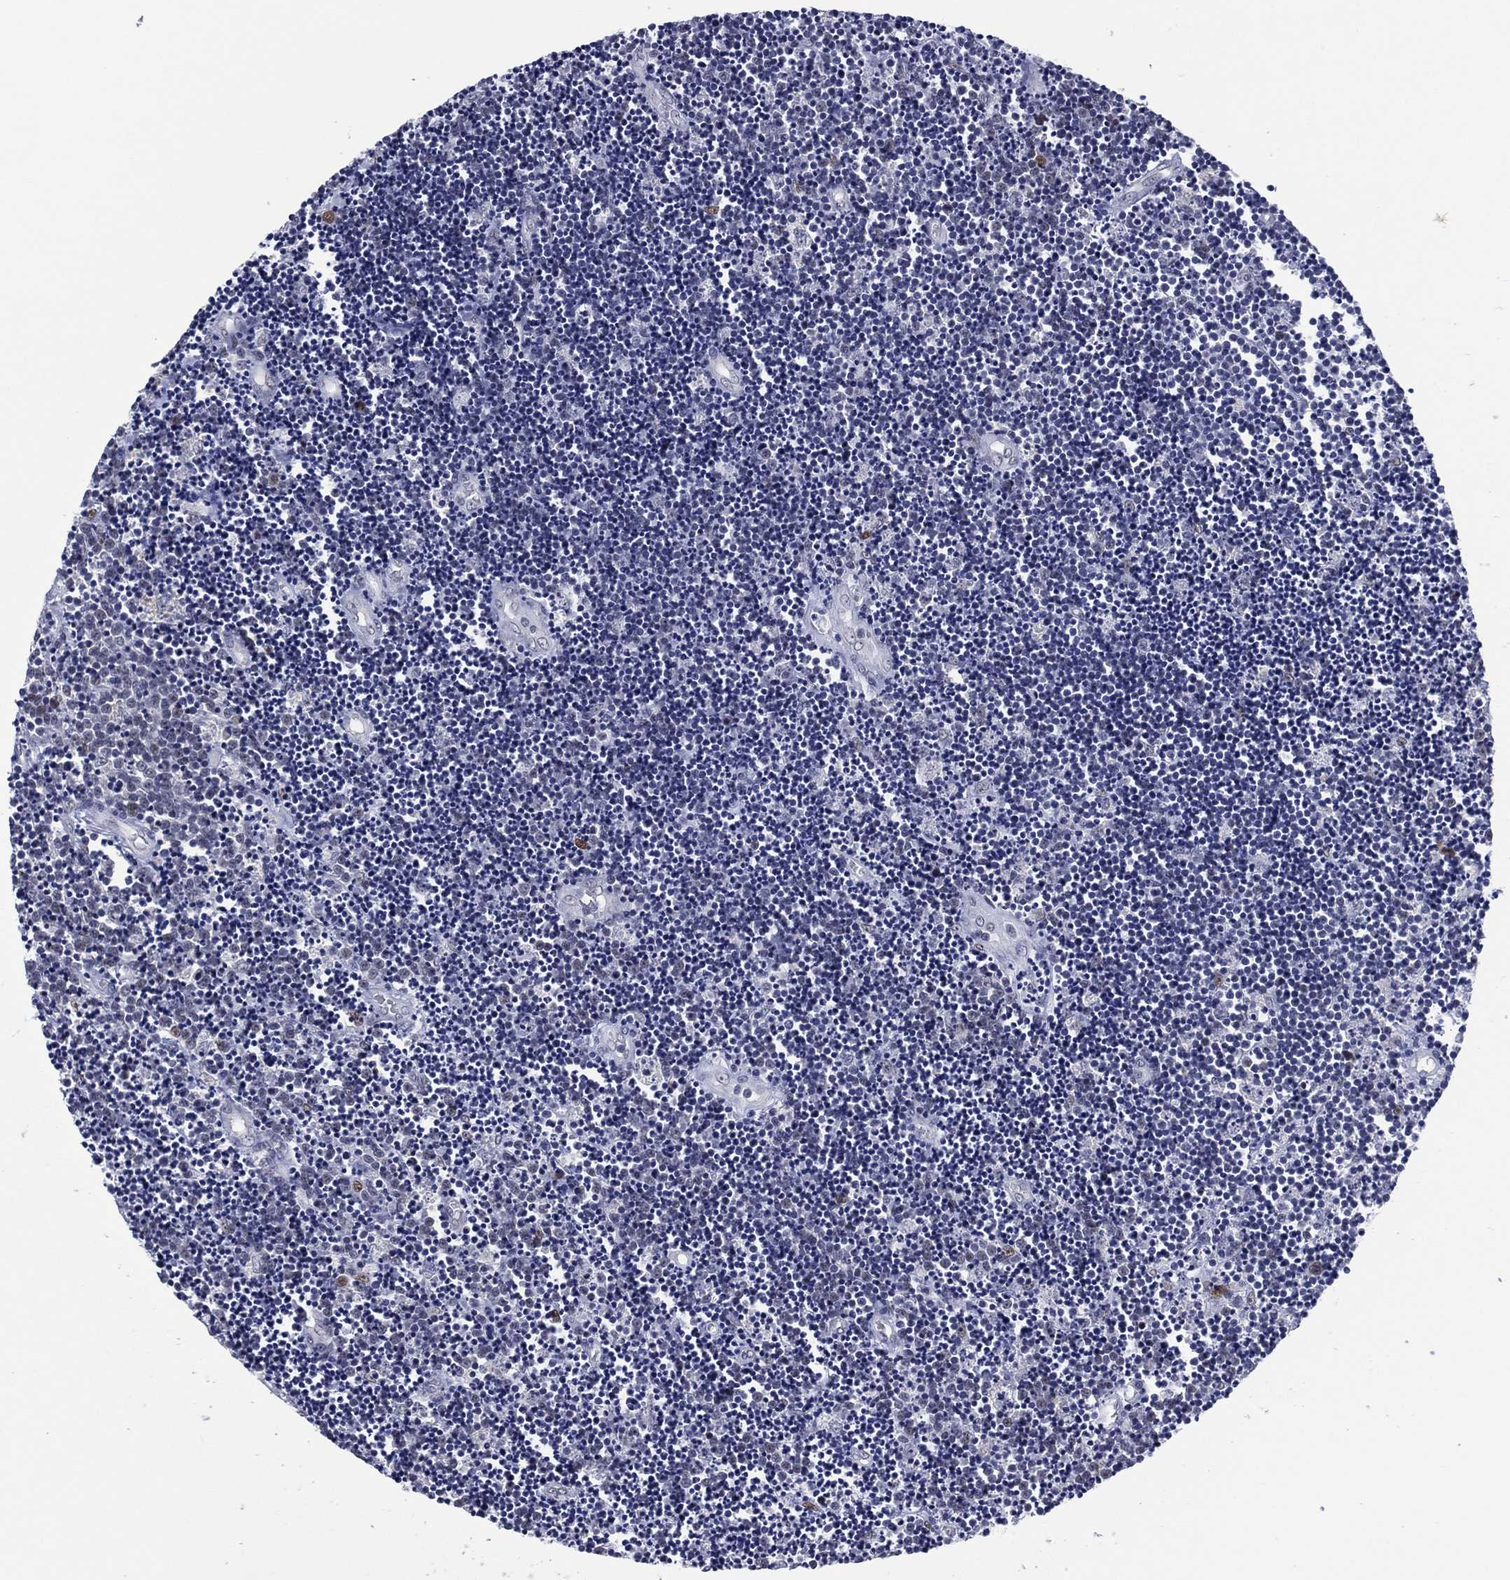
{"staining": {"intensity": "negative", "quantity": "none", "location": "none"}, "tissue": "lymphoma", "cell_type": "Tumor cells", "image_type": "cancer", "snomed": [{"axis": "morphology", "description": "Malignant lymphoma, non-Hodgkin's type, Low grade"}, {"axis": "topography", "description": "Brain"}], "caption": "The photomicrograph demonstrates no staining of tumor cells in malignant lymphoma, non-Hodgkin's type (low-grade).", "gene": "GATA6", "patient": {"sex": "female", "age": 66}}